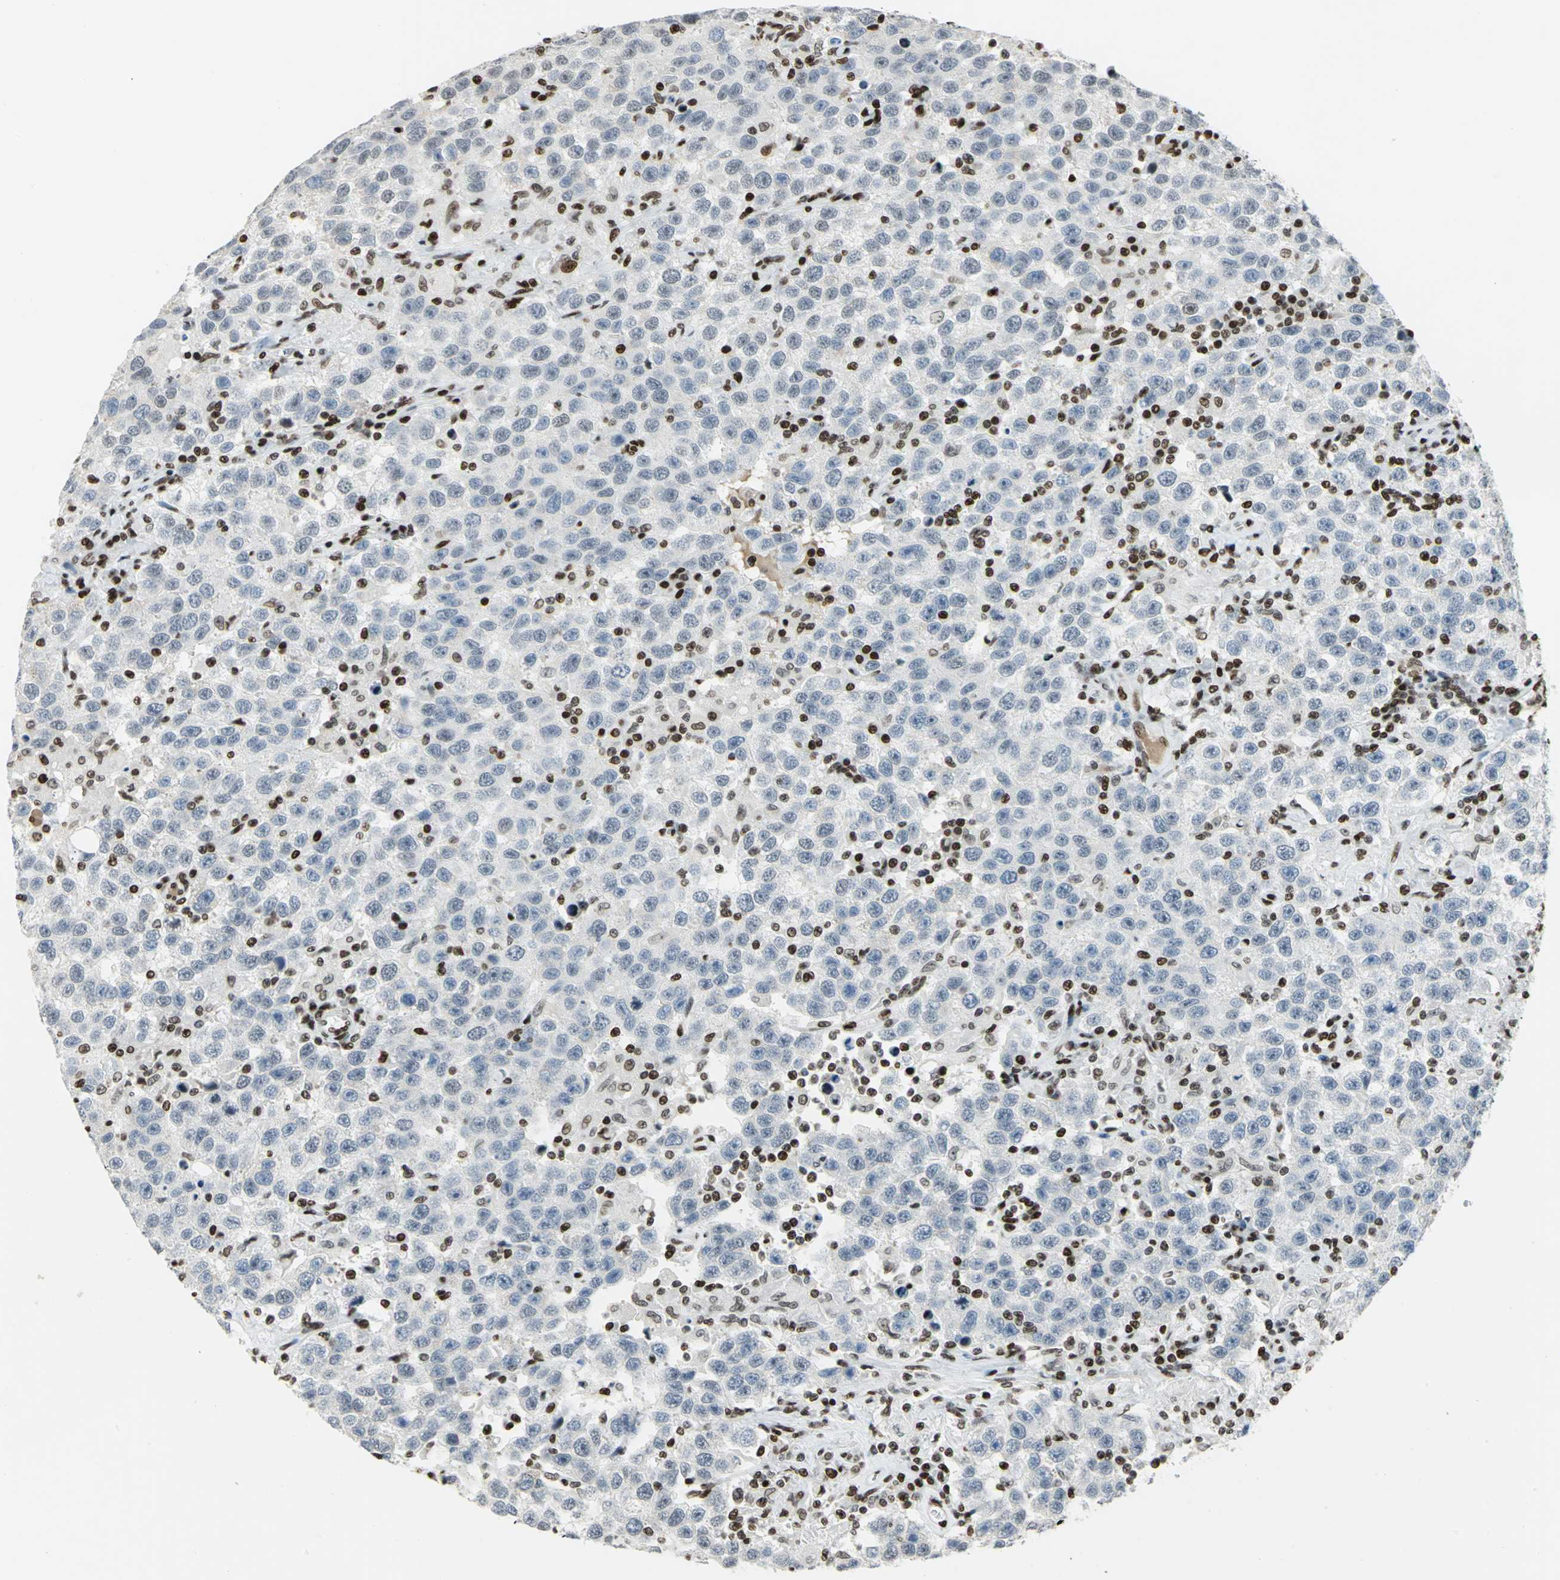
{"staining": {"intensity": "negative", "quantity": "none", "location": "none"}, "tissue": "testis cancer", "cell_type": "Tumor cells", "image_type": "cancer", "snomed": [{"axis": "morphology", "description": "Seminoma, NOS"}, {"axis": "topography", "description": "Testis"}], "caption": "Immunohistochemistry (IHC) histopathology image of neoplastic tissue: human testis cancer (seminoma) stained with DAB demonstrates no significant protein positivity in tumor cells. The staining is performed using DAB (3,3'-diaminobenzidine) brown chromogen with nuclei counter-stained in using hematoxylin.", "gene": "HMGB1", "patient": {"sex": "male", "age": 41}}